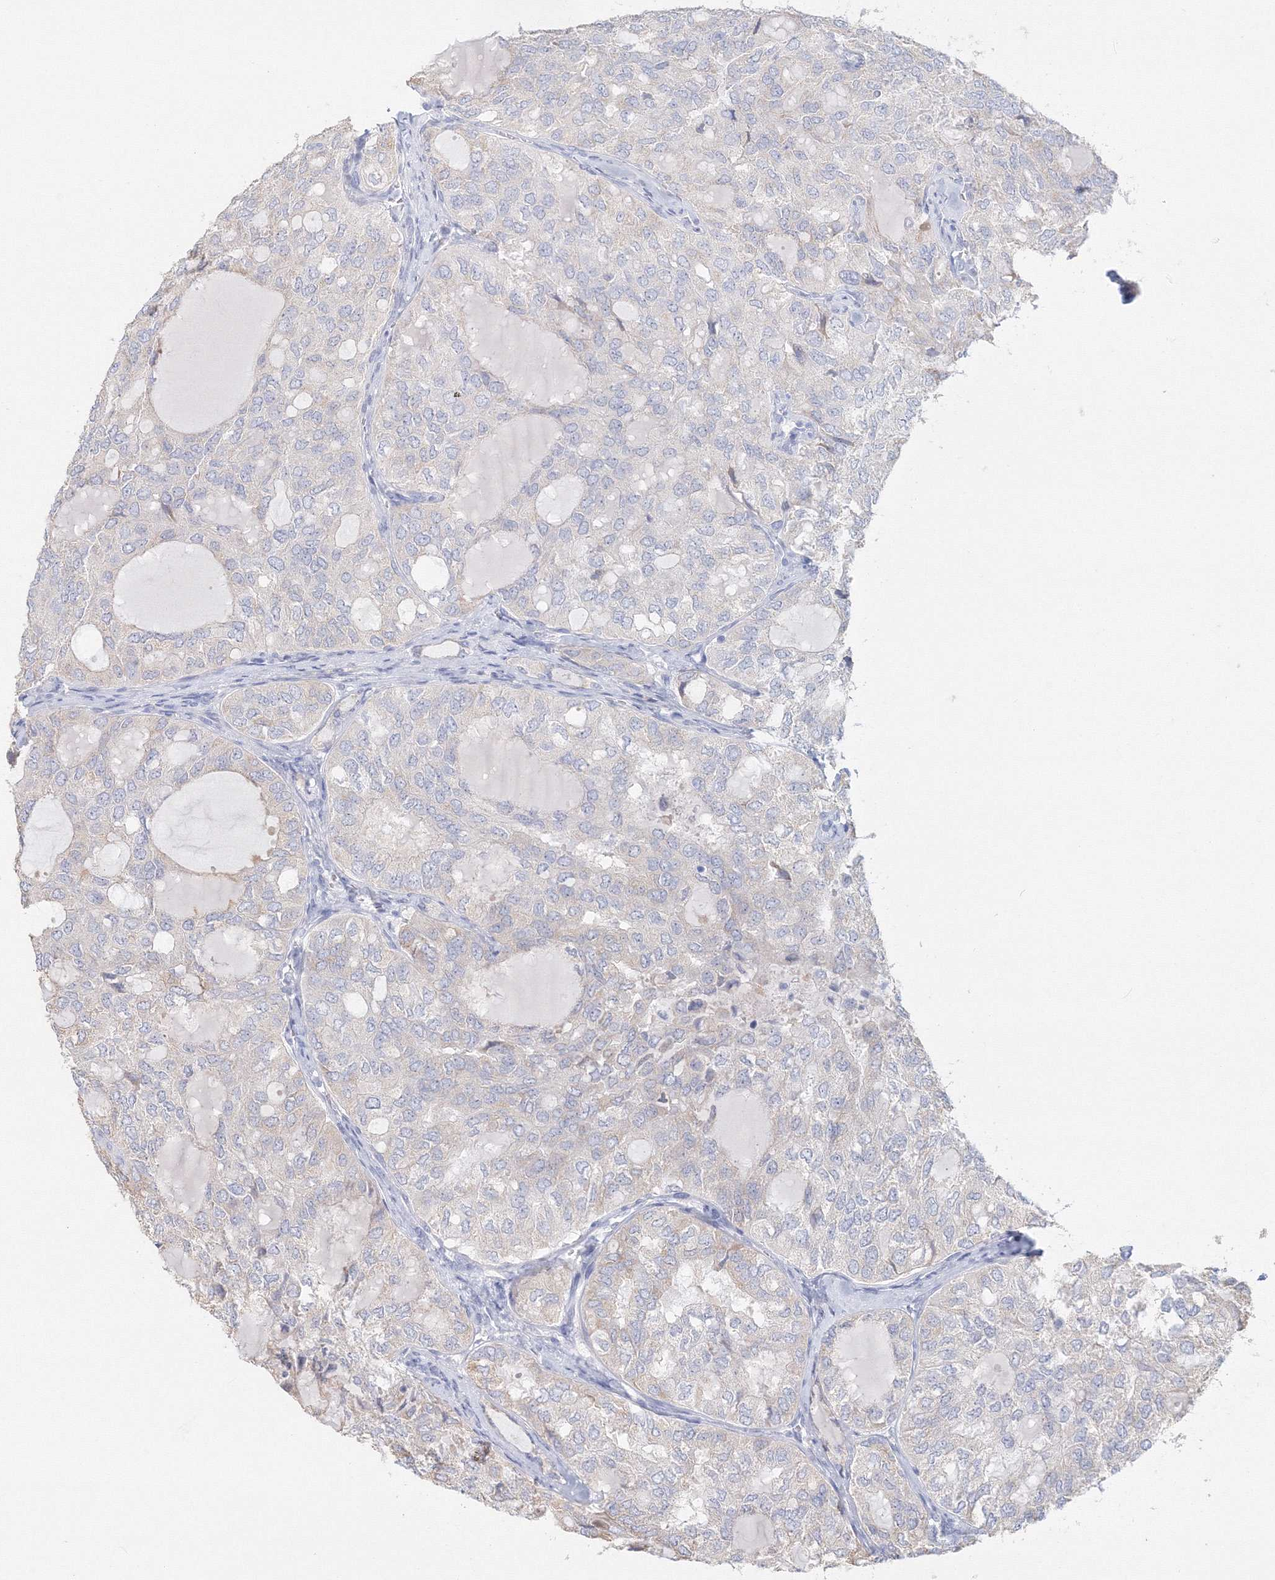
{"staining": {"intensity": "weak", "quantity": "<25%", "location": "cytoplasmic/membranous"}, "tissue": "thyroid cancer", "cell_type": "Tumor cells", "image_type": "cancer", "snomed": [{"axis": "morphology", "description": "Follicular adenoma carcinoma, NOS"}, {"axis": "topography", "description": "Thyroid gland"}], "caption": "Protein analysis of follicular adenoma carcinoma (thyroid) exhibits no significant positivity in tumor cells.", "gene": "VSIG1", "patient": {"sex": "male", "age": 75}}